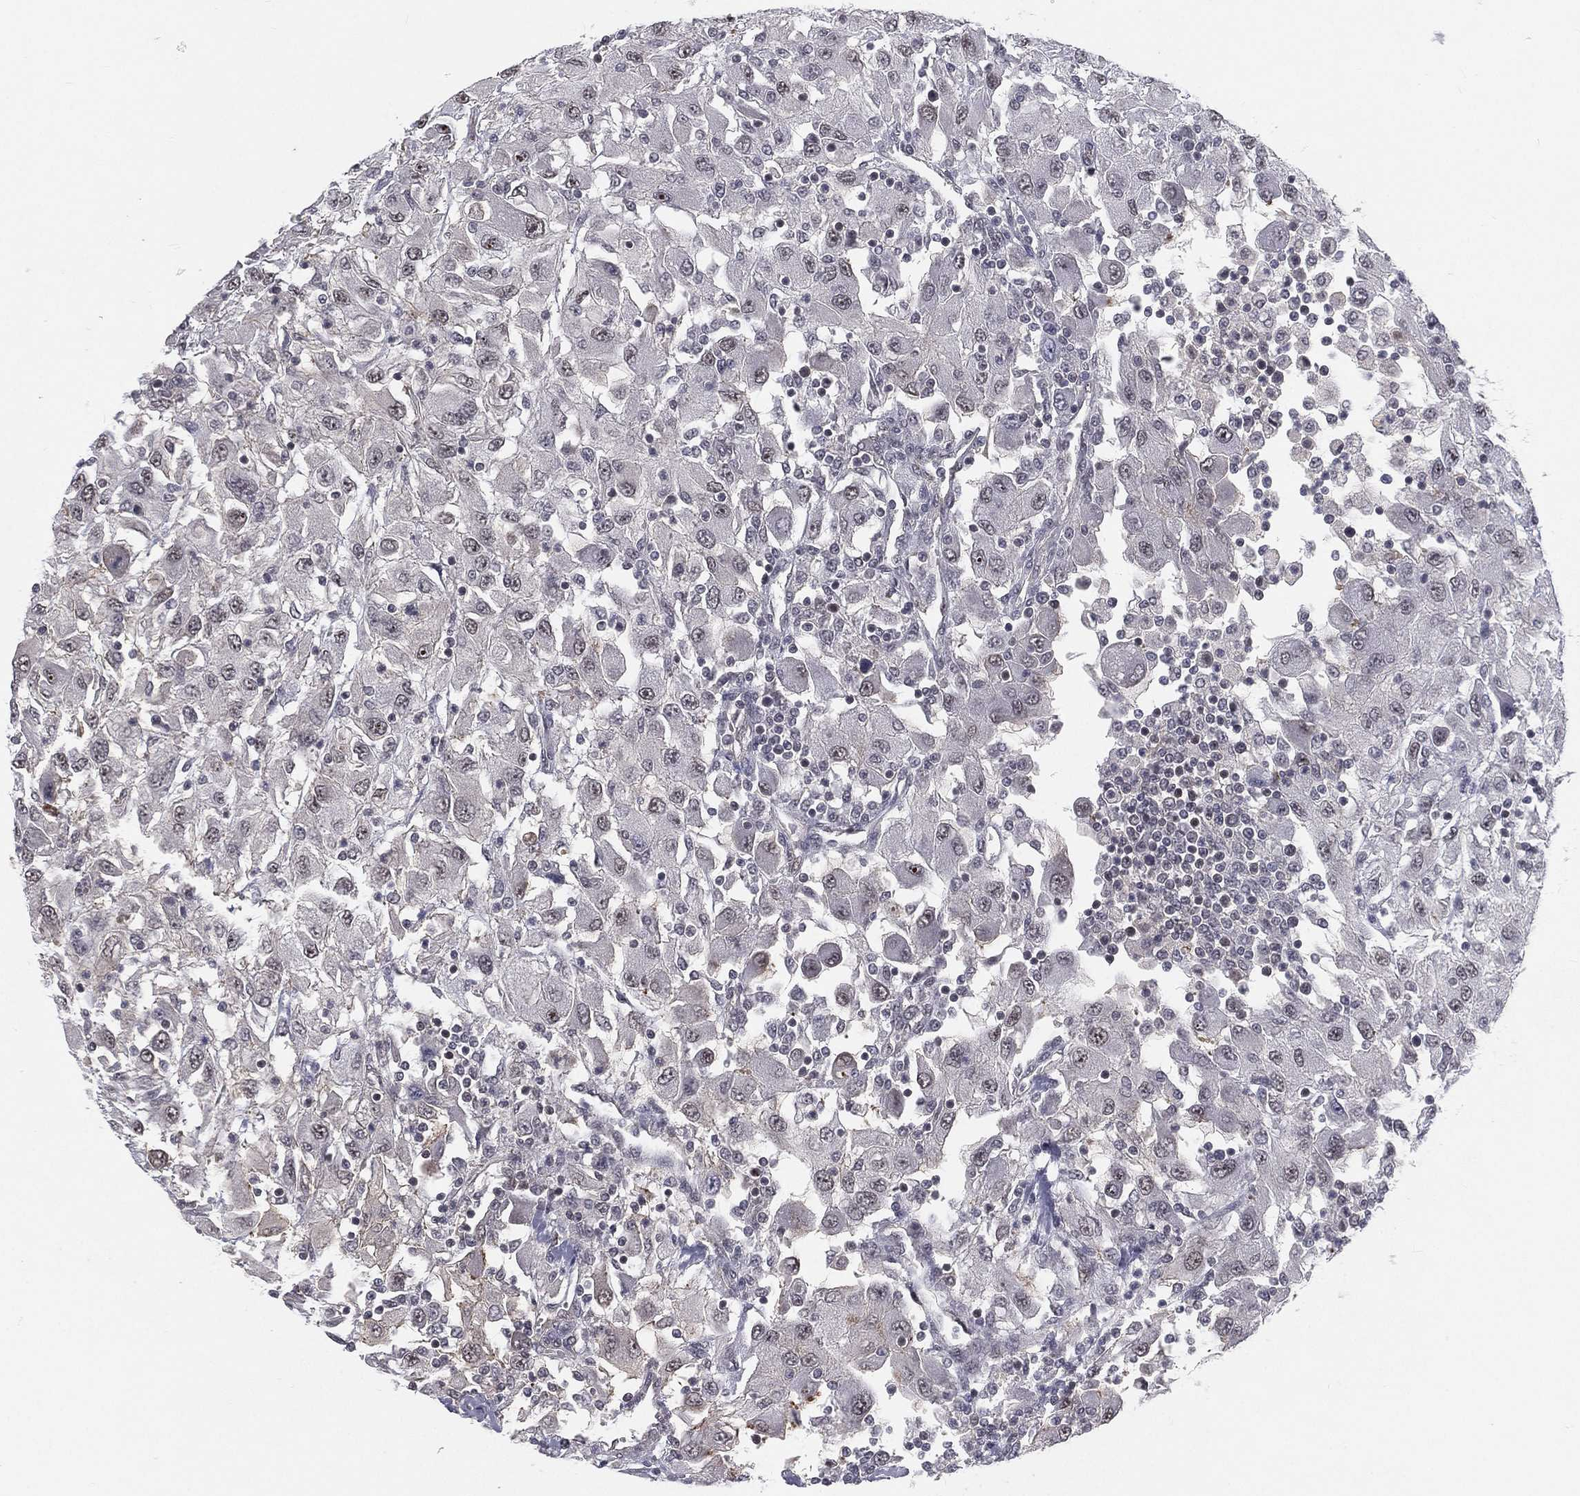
{"staining": {"intensity": "negative", "quantity": "none", "location": "none"}, "tissue": "renal cancer", "cell_type": "Tumor cells", "image_type": "cancer", "snomed": [{"axis": "morphology", "description": "Adenocarcinoma, NOS"}, {"axis": "topography", "description": "Kidney"}], "caption": "Micrograph shows no protein expression in tumor cells of renal cancer (adenocarcinoma) tissue.", "gene": "MORC2", "patient": {"sex": "female", "age": 67}}